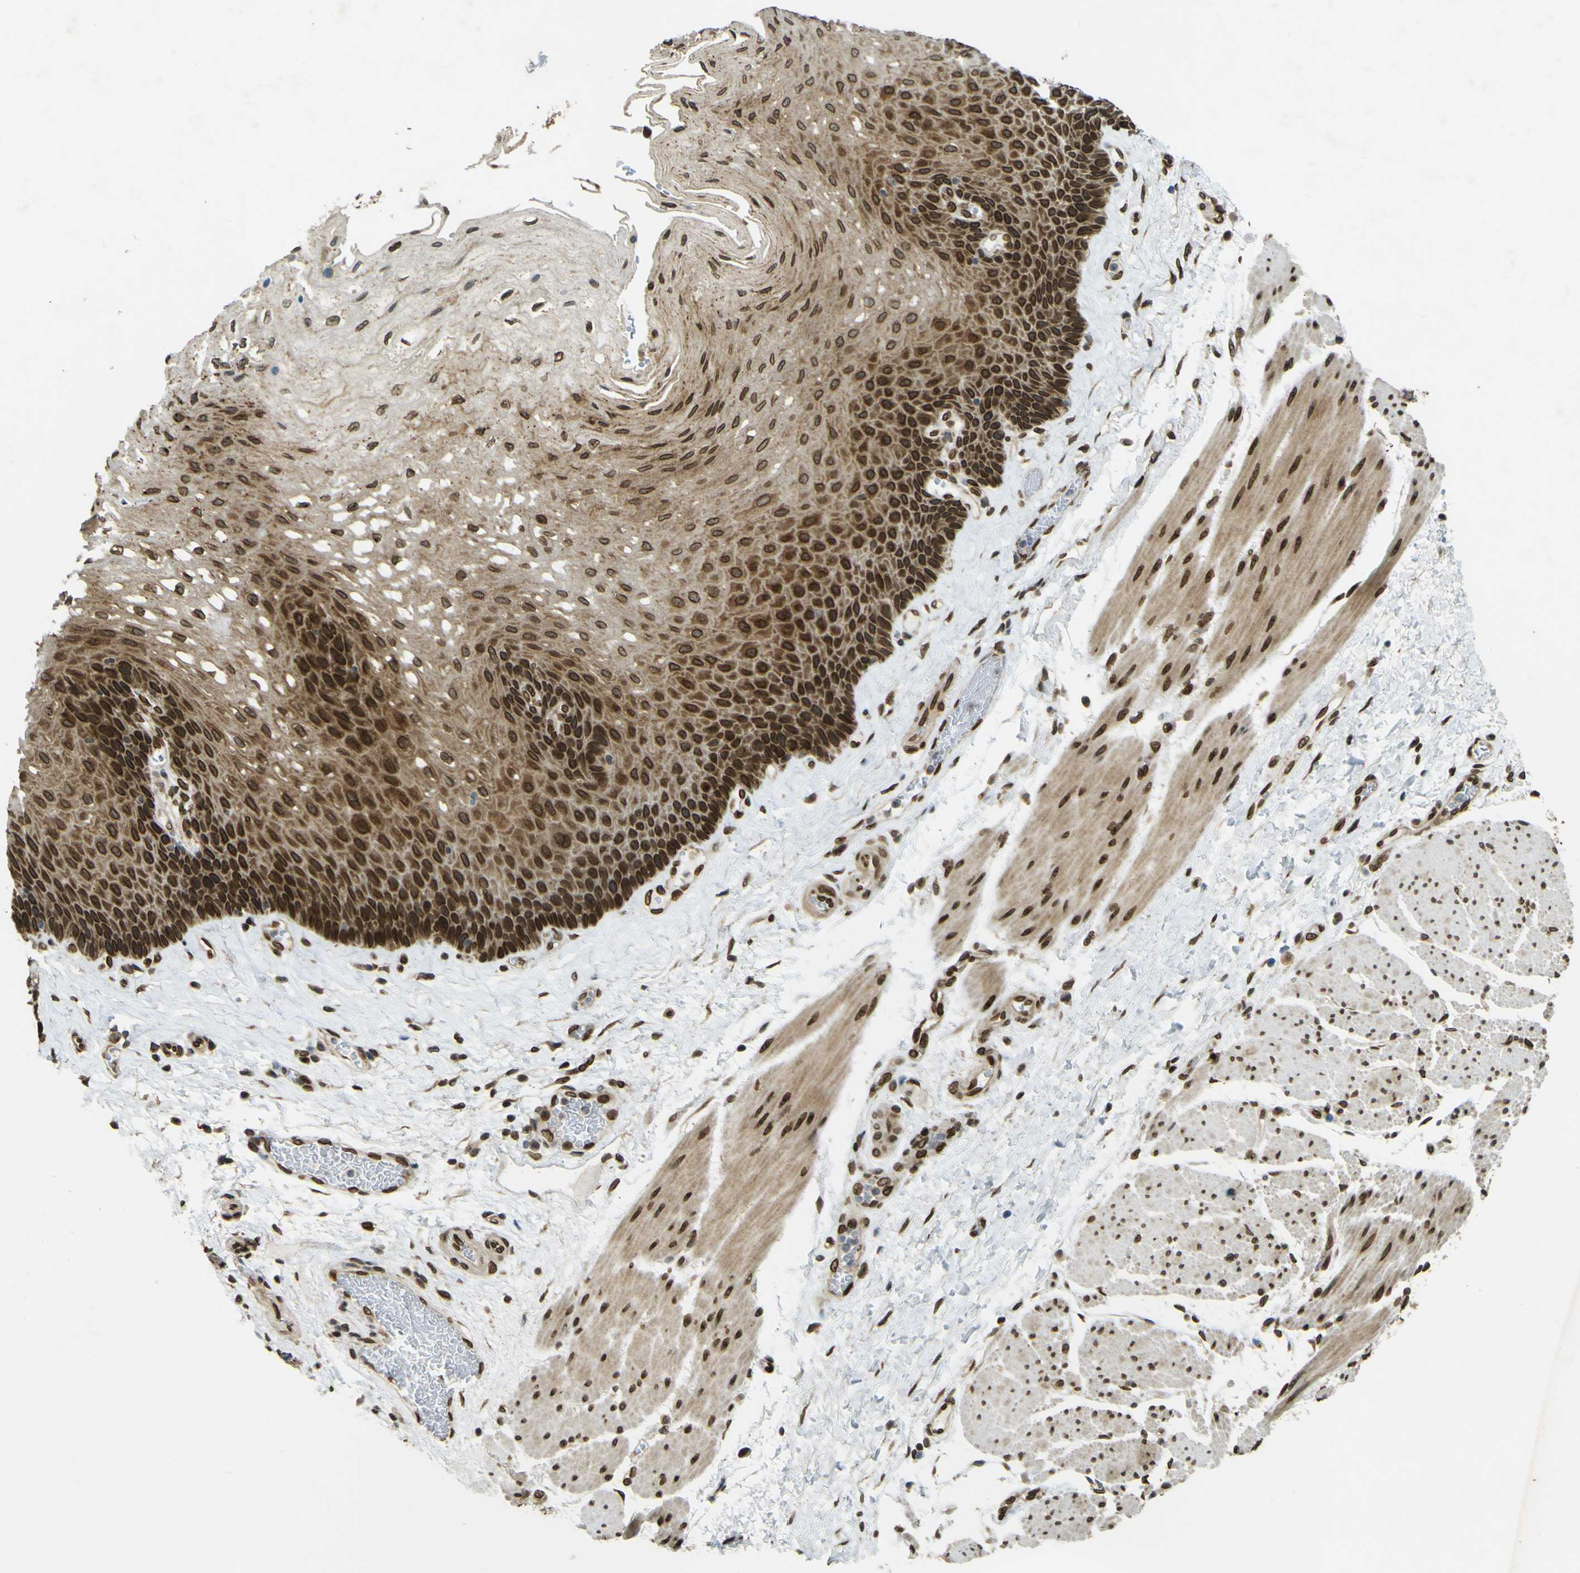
{"staining": {"intensity": "strong", "quantity": ">75%", "location": "cytoplasmic/membranous,nuclear"}, "tissue": "esophagus", "cell_type": "Squamous epithelial cells", "image_type": "normal", "snomed": [{"axis": "morphology", "description": "Normal tissue, NOS"}, {"axis": "topography", "description": "Esophagus"}], "caption": "Immunohistochemistry (DAB) staining of normal esophagus shows strong cytoplasmic/membranous,nuclear protein staining in approximately >75% of squamous epithelial cells.", "gene": "GALNT1", "patient": {"sex": "female", "age": 72}}